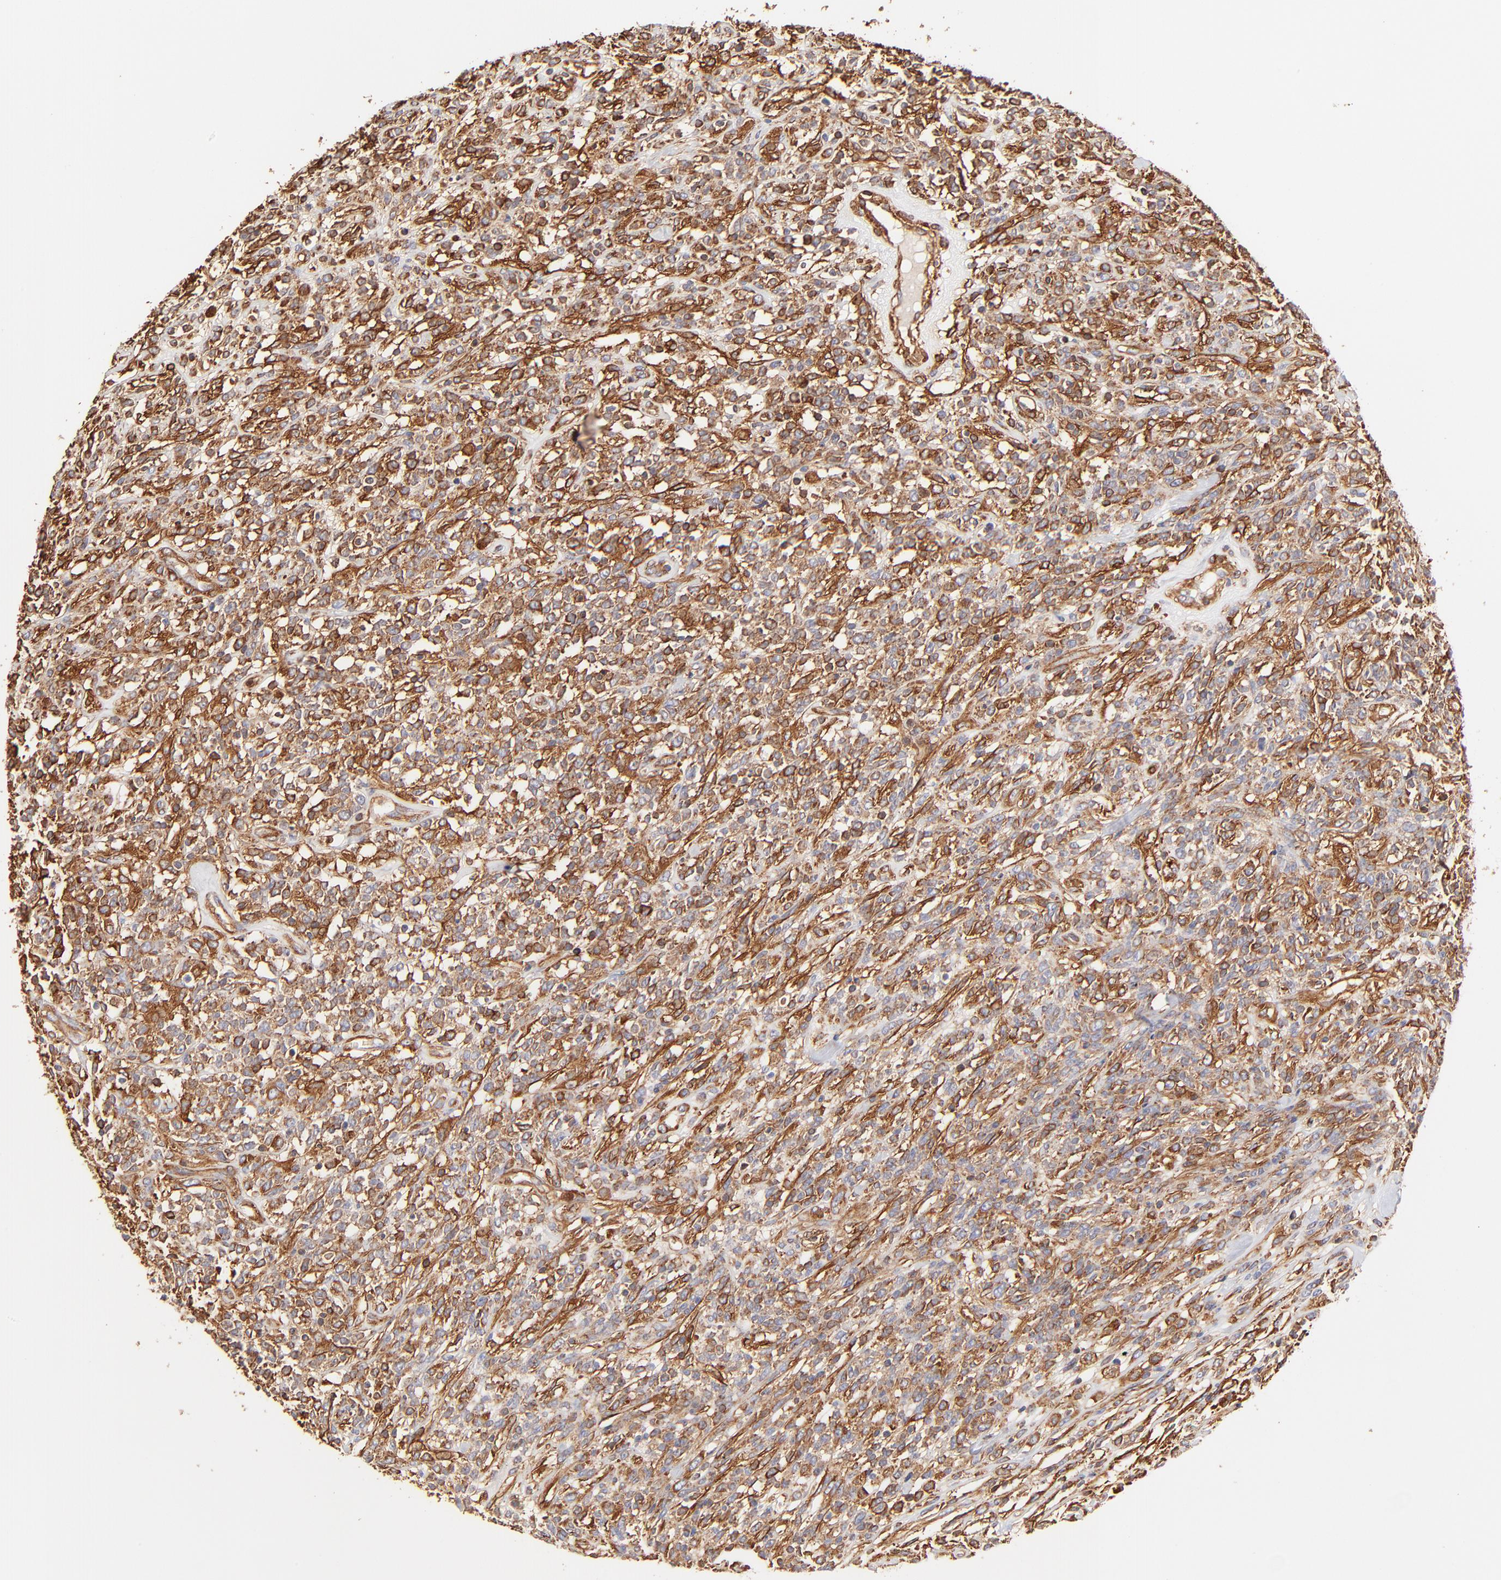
{"staining": {"intensity": "moderate", "quantity": ">75%", "location": "cytoplasmic/membranous"}, "tissue": "lymphoma", "cell_type": "Tumor cells", "image_type": "cancer", "snomed": [{"axis": "morphology", "description": "Malignant lymphoma, non-Hodgkin's type, High grade"}, {"axis": "topography", "description": "Lymph node"}], "caption": "High-grade malignant lymphoma, non-Hodgkin's type stained for a protein (brown) exhibits moderate cytoplasmic/membranous positive expression in about >75% of tumor cells.", "gene": "FLNA", "patient": {"sex": "female", "age": 73}}